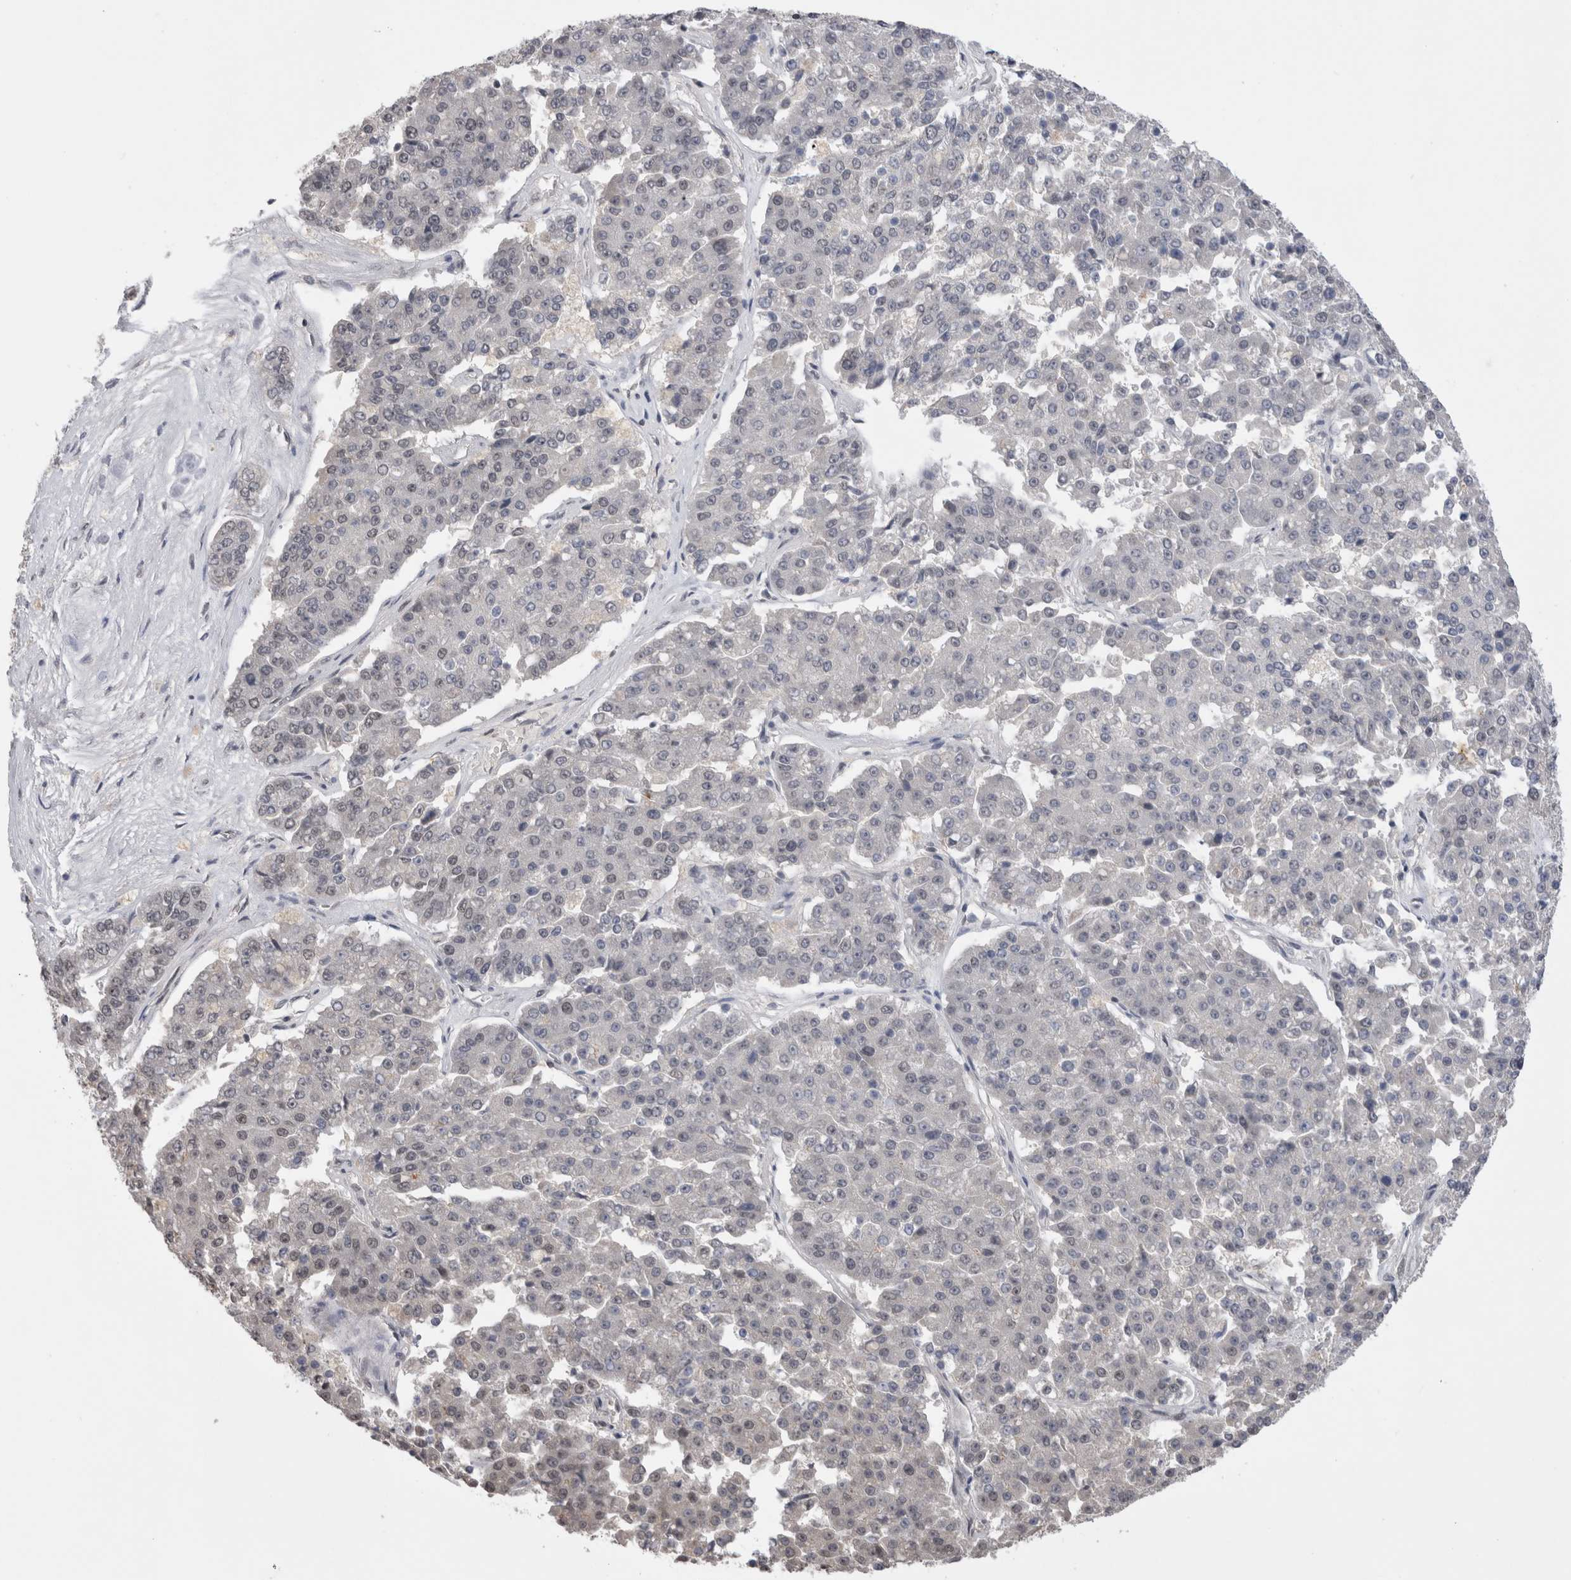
{"staining": {"intensity": "negative", "quantity": "none", "location": "none"}, "tissue": "pancreatic cancer", "cell_type": "Tumor cells", "image_type": "cancer", "snomed": [{"axis": "morphology", "description": "Adenocarcinoma, NOS"}, {"axis": "topography", "description": "Pancreas"}], "caption": "IHC micrograph of human adenocarcinoma (pancreatic) stained for a protein (brown), which reveals no positivity in tumor cells.", "gene": "DAXX", "patient": {"sex": "male", "age": 50}}